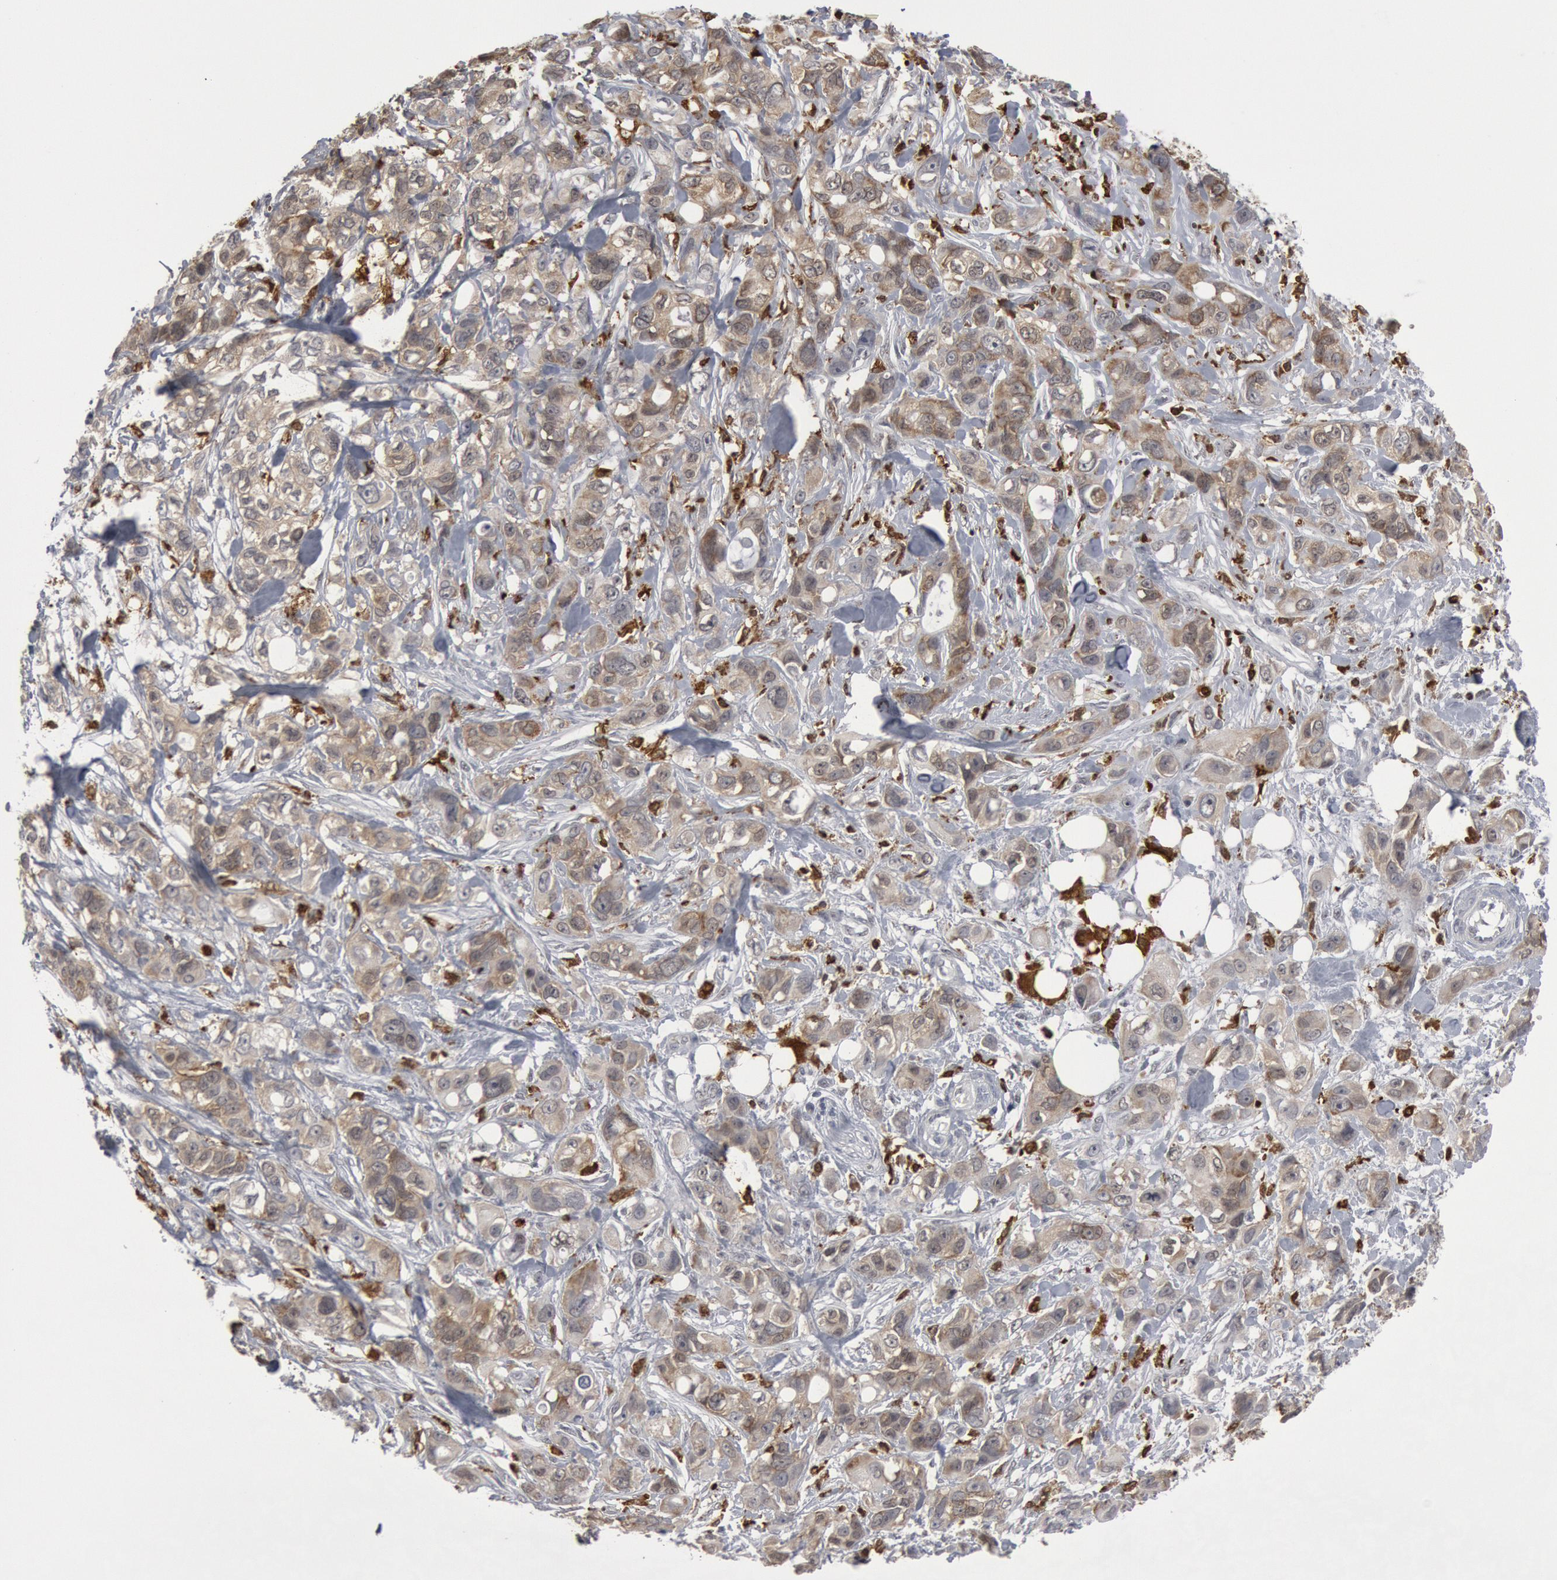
{"staining": {"intensity": "weak", "quantity": ">75%", "location": "cytoplasmic/membranous,nuclear"}, "tissue": "stomach cancer", "cell_type": "Tumor cells", "image_type": "cancer", "snomed": [{"axis": "morphology", "description": "Adenocarcinoma, NOS"}, {"axis": "topography", "description": "Stomach, upper"}], "caption": "Brown immunohistochemical staining in stomach cancer demonstrates weak cytoplasmic/membranous and nuclear expression in about >75% of tumor cells.", "gene": "PTPN6", "patient": {"sex": "male", "age": 47}}